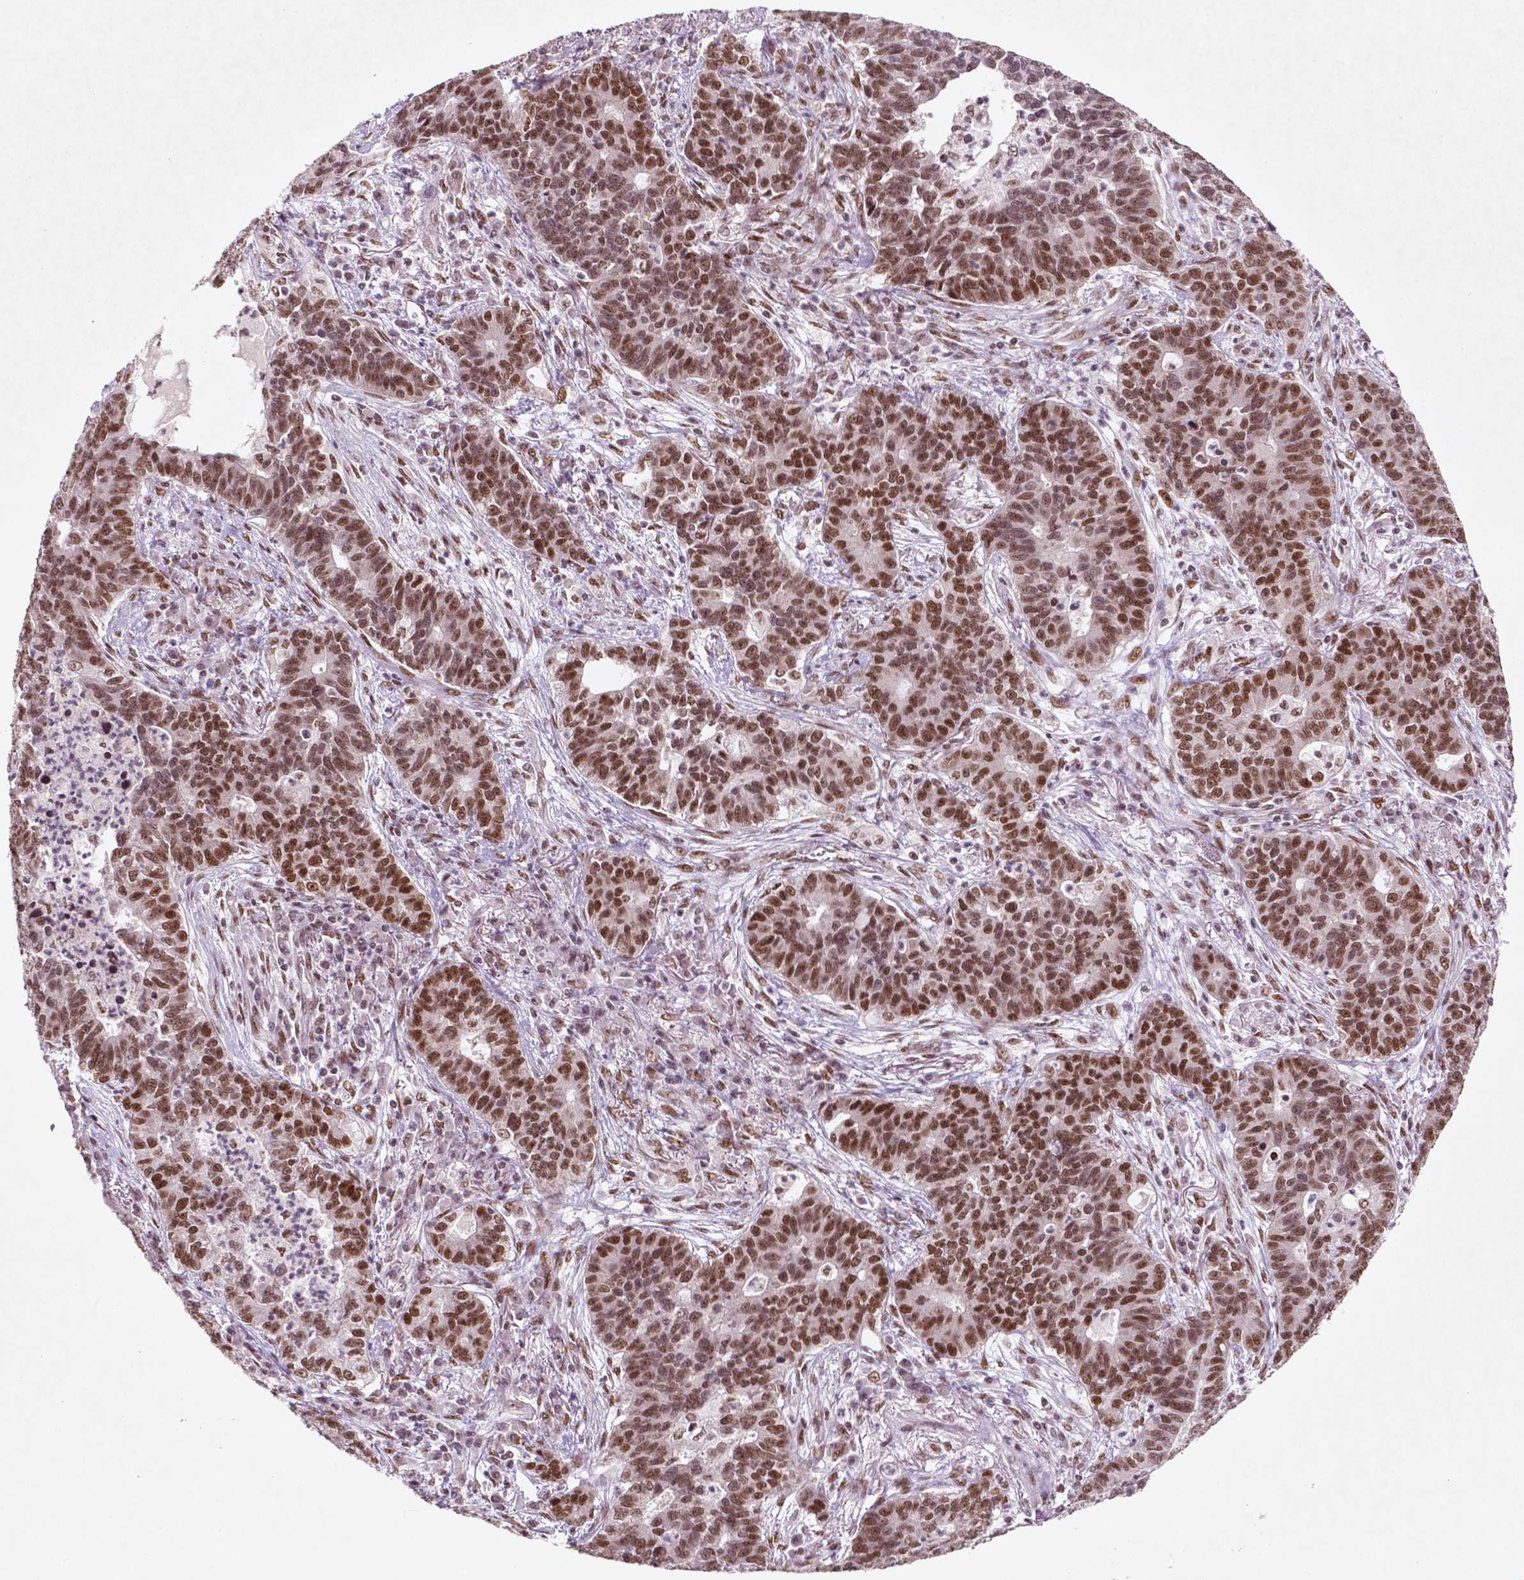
{"staining": {"intensity": "moderate", "quantity": ">75%", "location": "nuclear"}, "tissue": "lung cancer", "cell_type": "Tumor cells", "image_type": "cancer", "snomed": [{"axis": "morphology", "description": "Adenocarcinoma, NOS"}, {"axis": "topography", "description": "Lung"}], "caption": "Immunohistochemical staining of human lung cancer (adenocarcinoma) demonstrates medium levels of moderate nuclear staining in about >75% of tumor cells.", "gene": "HMG20B", "patient": {"sex": "female", "age": 57}}